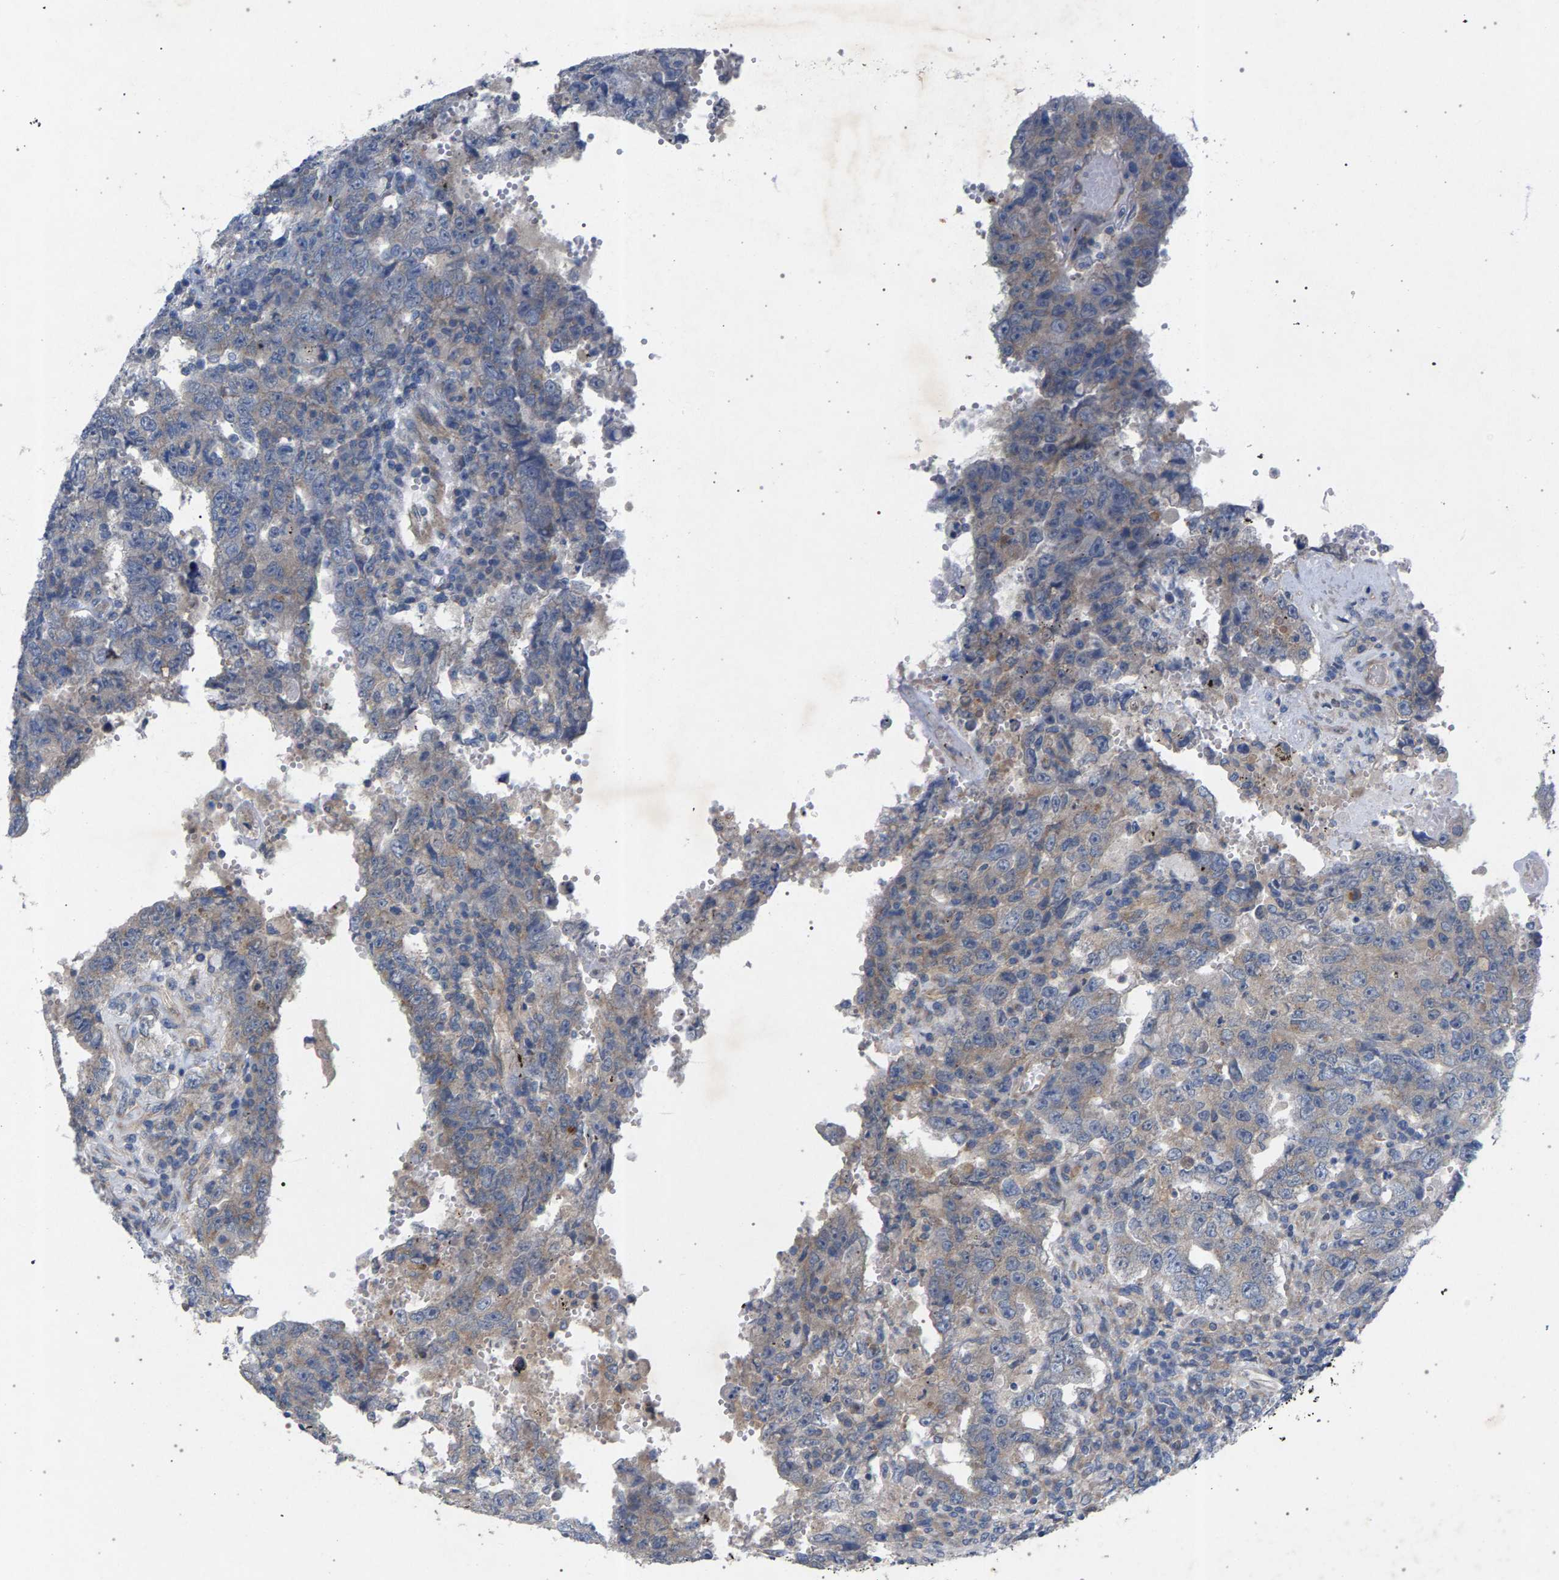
{"staining": {"intensity": "weak", "quantity": "<25%", "location": "cytoplasmic/membranous"}, "tissue": "testis cancer", "cell_type": "Tumor cells", "image_type": "cancer", "snomed": [{"axis": "morphology", "description": "Carcinoma, Embryonal, NOS"}, {"axis": "topography", "description": "Testis"}], "caption": "Immunohistochemistry (IHC) of human testis embryonal carcinoma reveals no expression in tumor cells.", "gene": "MAMDC2", "patient": {"sex": "male", "age": 26}}